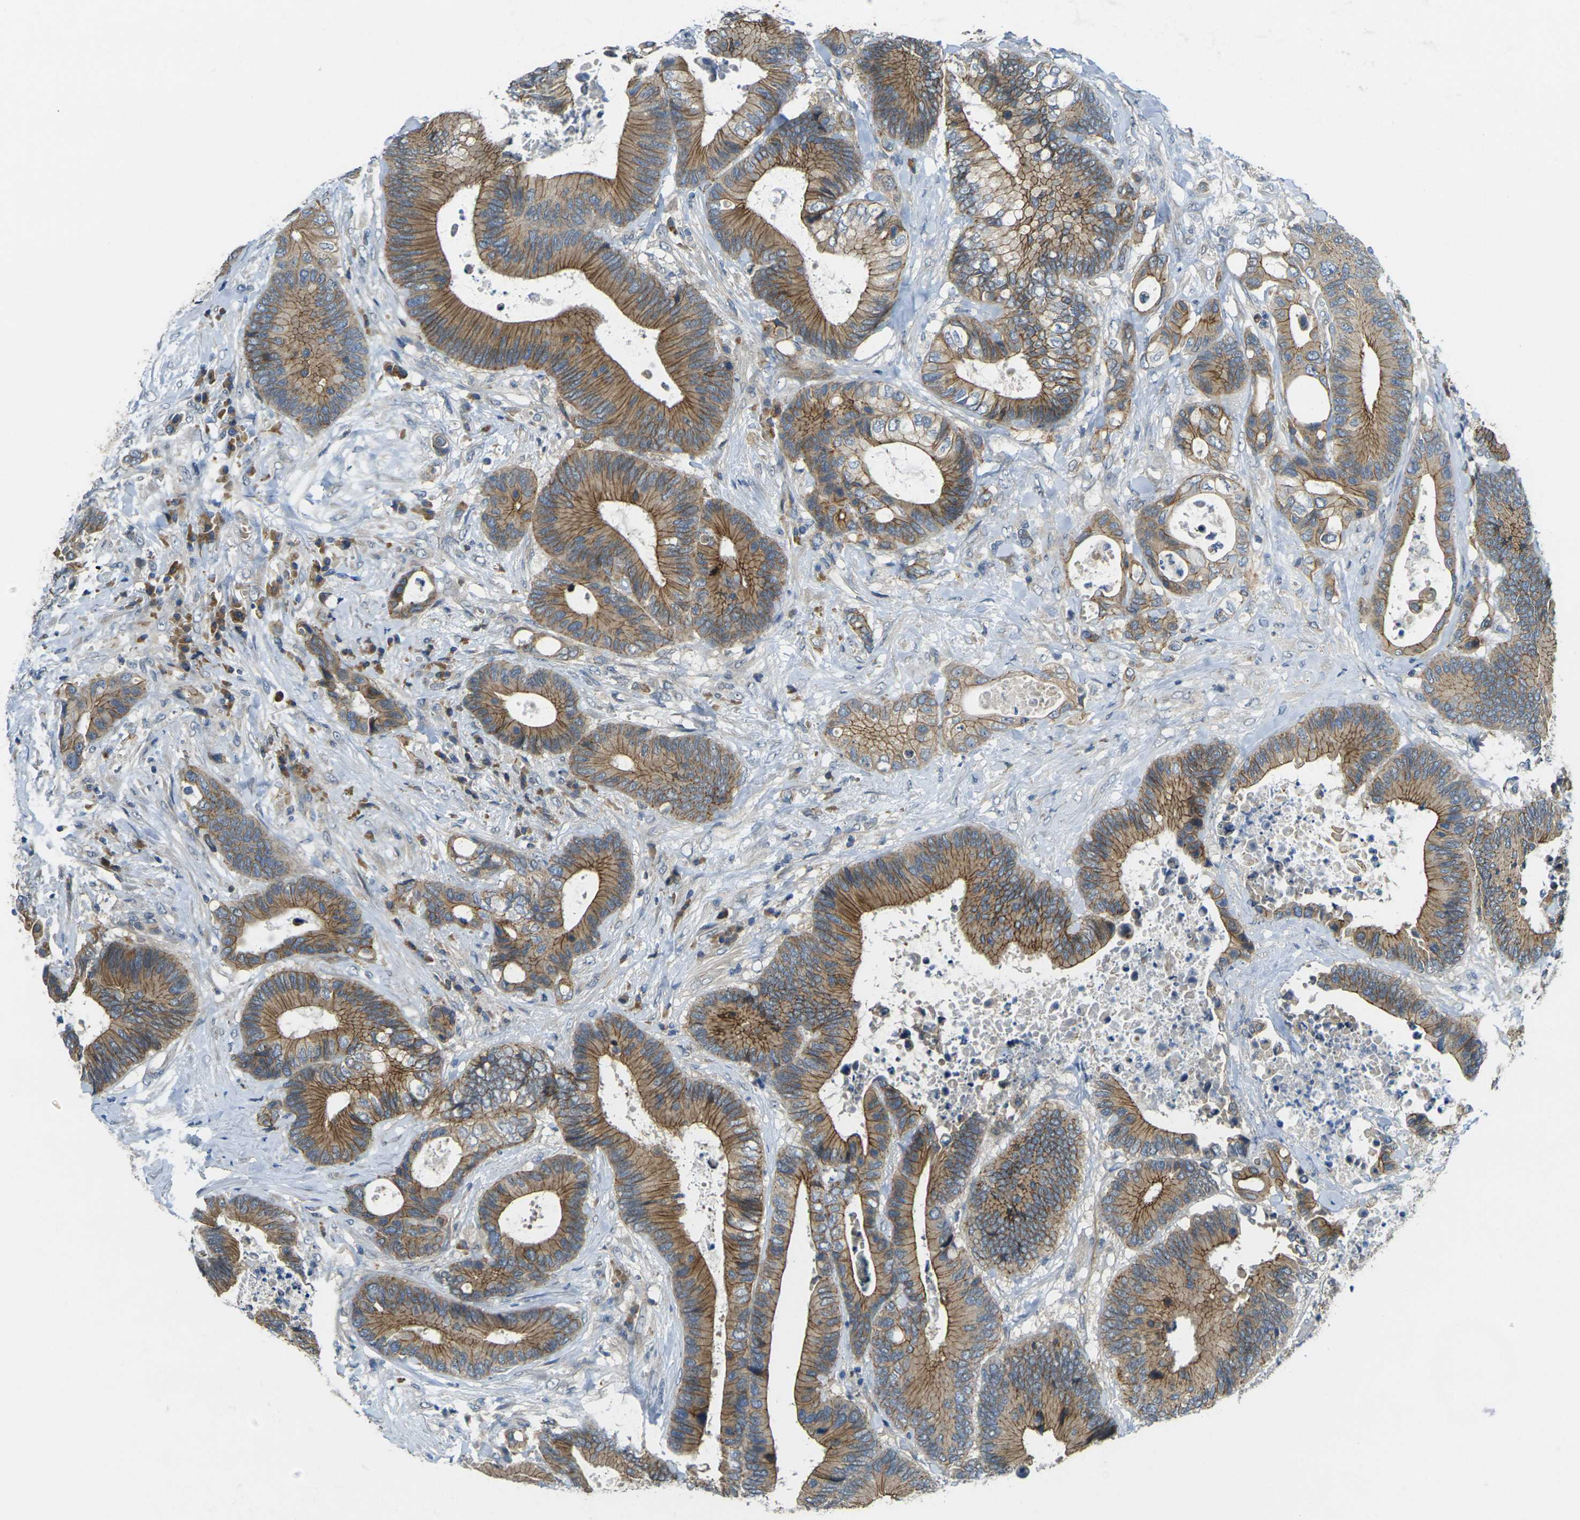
{"staining": {"intensity": "moderate", "quantity": ">75%", "location": "cytoplasmic/membranous"}, "tissue": "colorectal cancer", "cell_type": "Tumor cells", "image_type": "cancer", "snomed": [{"axis": "morphology", "description": "Adenocarcinoma, NOS"}, {"axis": "topography", "description": "Rectum"}], "caption": "Immunohistochemical staining of human colorectal cancer (adenocarcinoma) displays moderate cytoplasmic/membranous protein staining in about >75% of tumor cells. (brown staining indicates protein expression, while blue staining denotes nuclei).", "gene": "RHBDD1", "patient": {"sex": "male", "age": 55}}